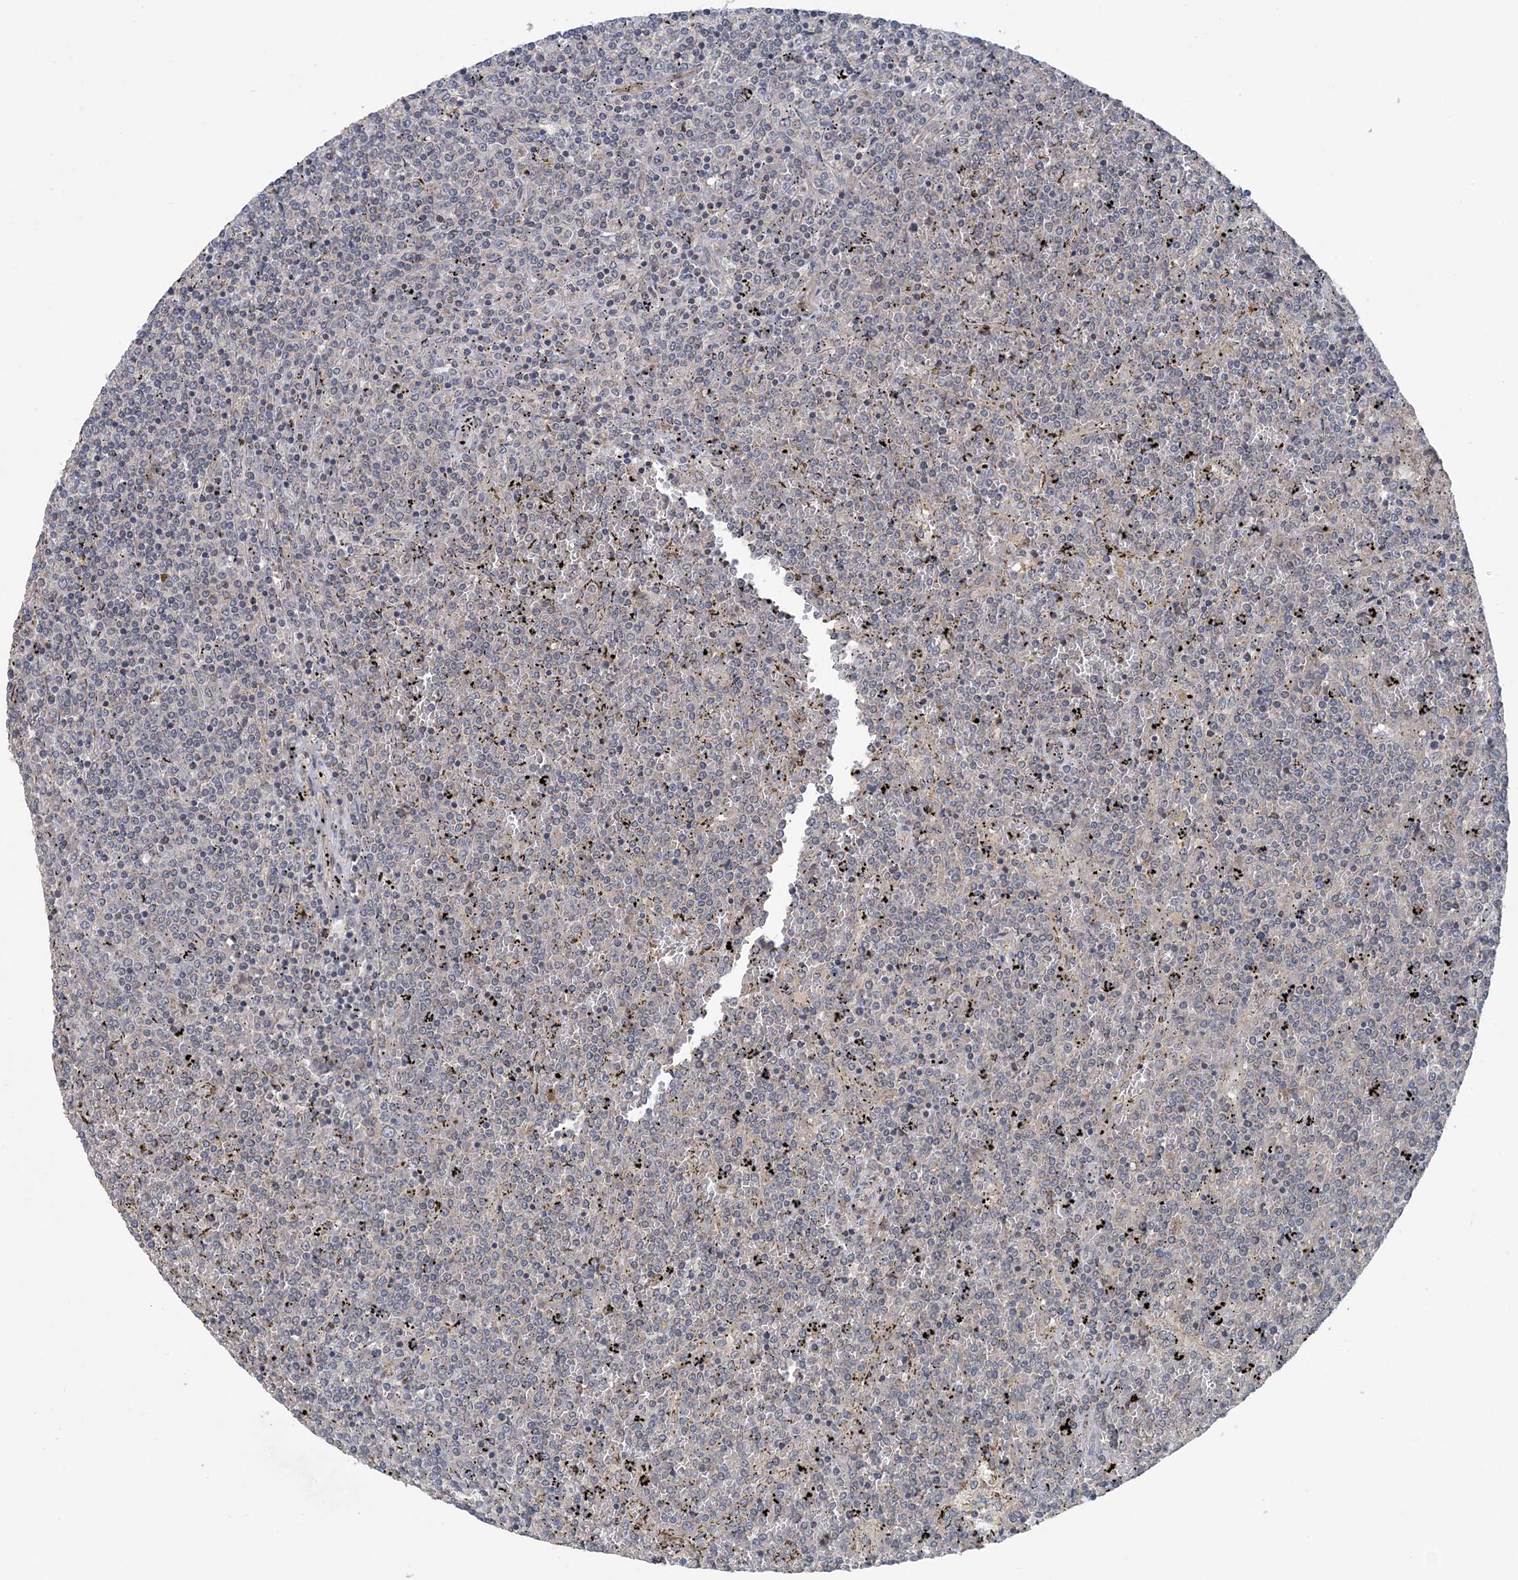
{"staining": {"intensity": "negative", "quantity": "none", "location": "none"}, "tissue": "lymphoma", "cell_type": "Tumor cells", "image_type": "cancer", "snomed": [{"axis": "morphology", "description": "Malignant lymphoma, non-Hodgkin's type, Low grade"}, {"axis": "topography", "description": "Spleen"}], "caption": "Immunohistochemistry of human lymphoma reveals no staining in tumor cells.", "gene": "MYO9B", "patient": {"sex": "female", "age": 19}}